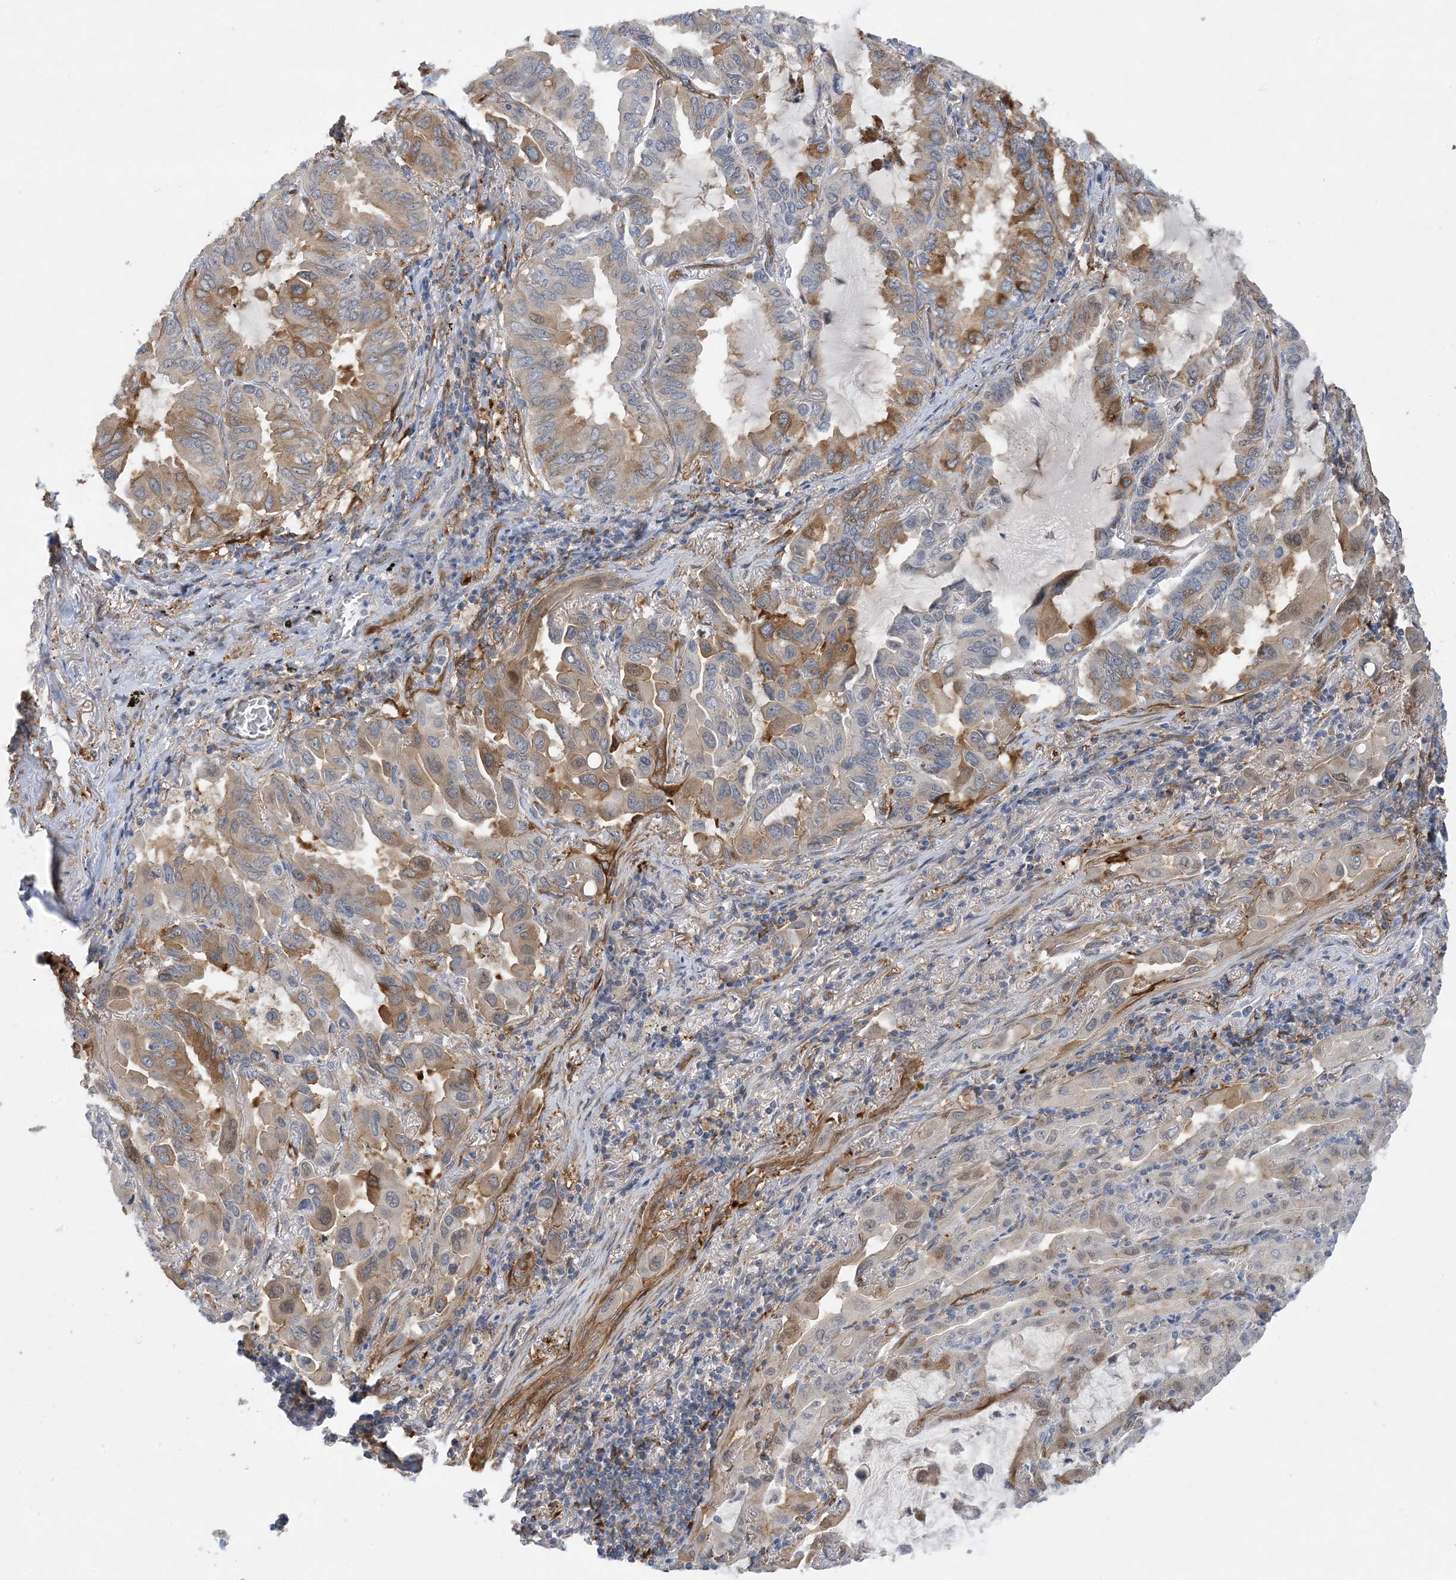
{"staining": {"intensity": "moderate", "quantity": "<25%", "location": "cytoplasmic/membranous"}, "tissue": "lung cancer", "cell_type": "Tumor cells", "image_type": "cancer", "snomed": [{"axis": "morphology", "description": "Adenocarcinoma, NOS"}, {"axis": "topography", "description": "Lung"}], "caption": "Immunohistochemistry of human lung cancer exhibits low levels of moderate cytoplasmic/membranous positivity in approximately <25% of tumor cells. Immunohistochemistry stains the protein in brown and the nuclei are stained blue.", "gene": "EIF2A", "patient": {"sex": "male", "age": 64}}